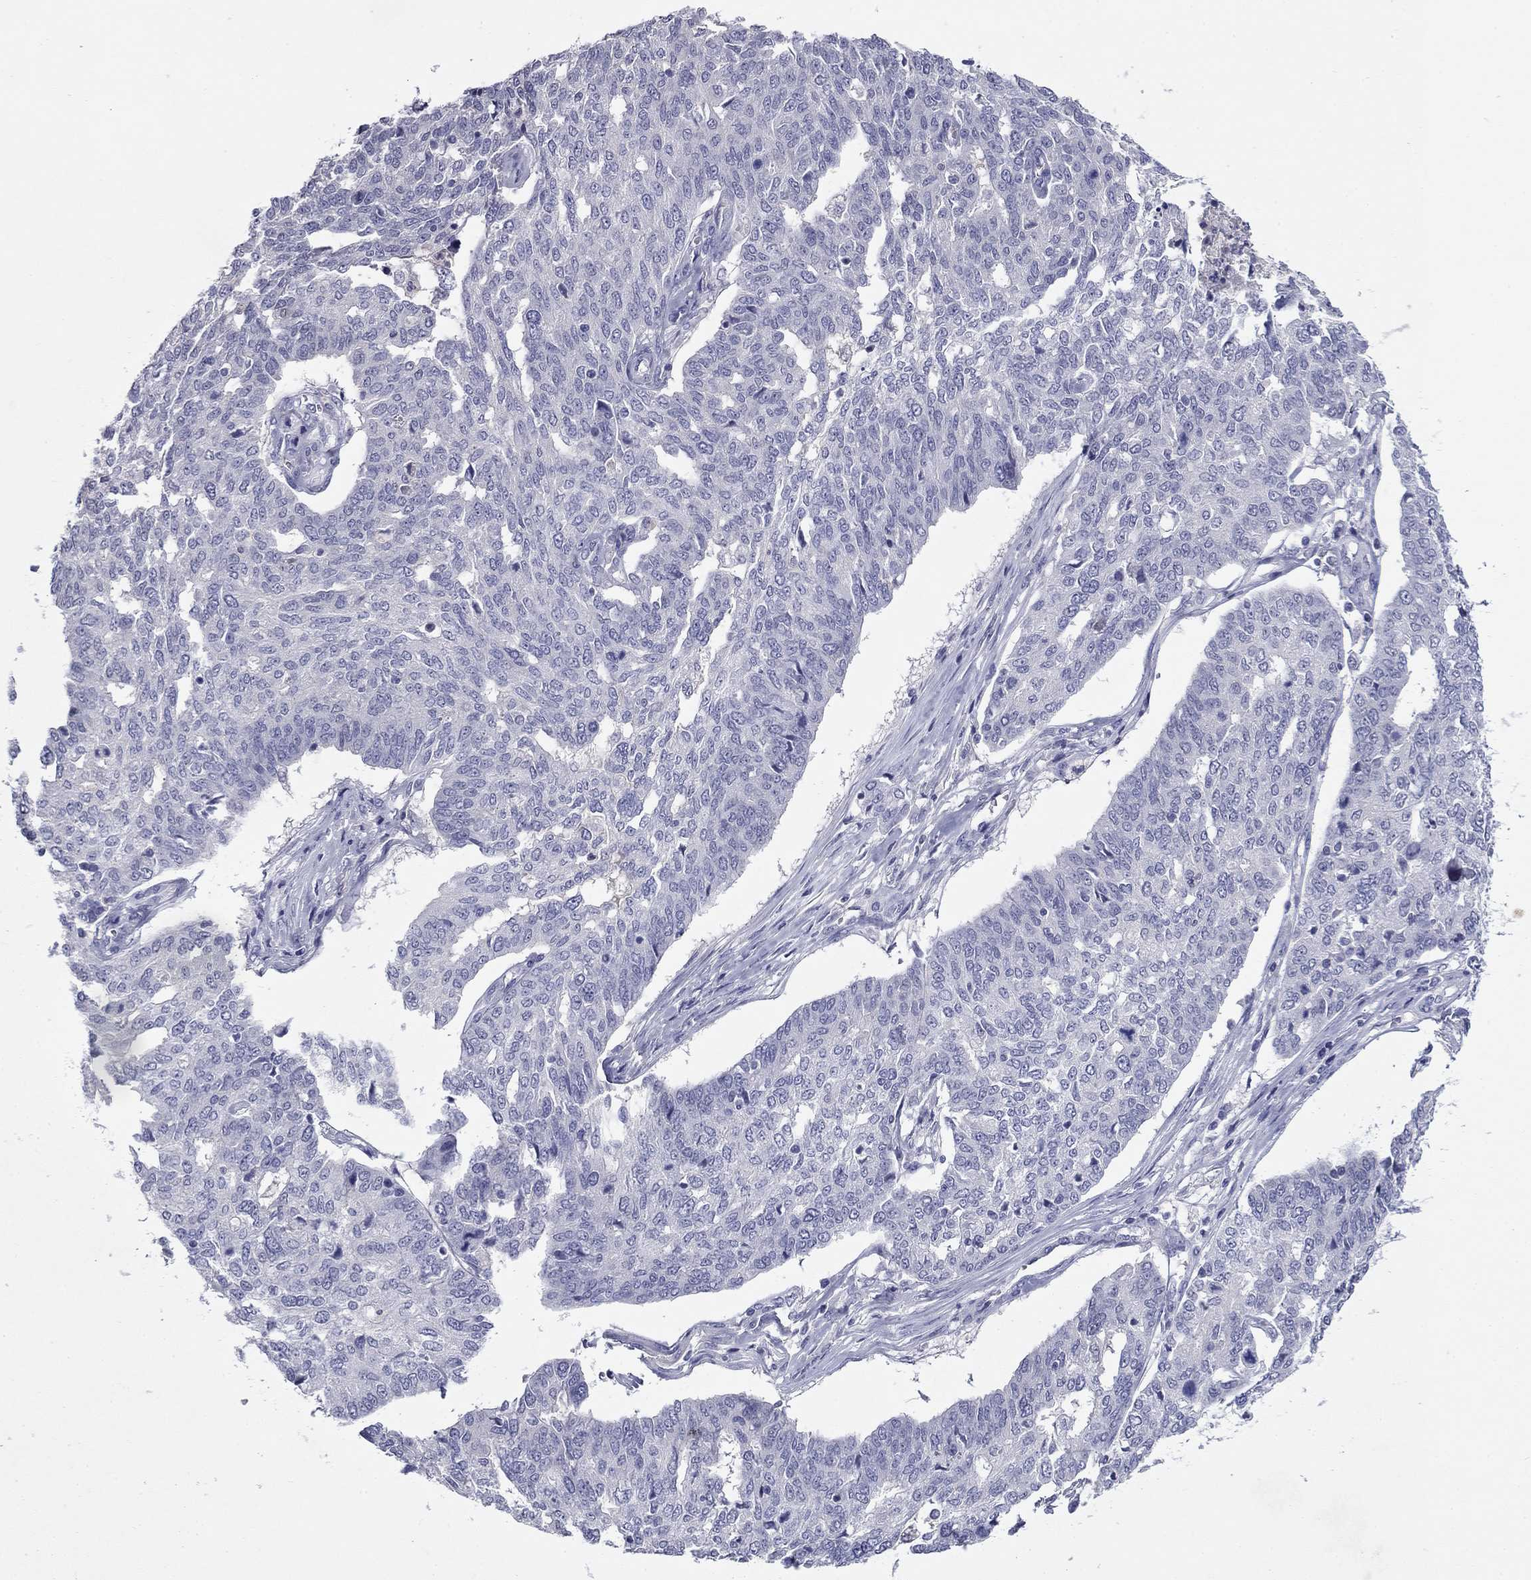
{"staining": {"intensity": "negative", "quantity": "none", "location": "none"}, "tissue": "ovarian cancer", "cell_type": "Tumor cells", "image_type": "cancer", "snomed": [{"axis": "morphology", "description": "Cystadenocarcinoma, serous, NOS"}, {"axis": "topography", "description": "Ovary"}], "caption": "Immunohistochemistry (IHC) of ovarian serous cystadenocarcinoma displays no positivity in tumor cells.", "gene": "CFAP119", "patient": {"sex": "female", "age": 67}}